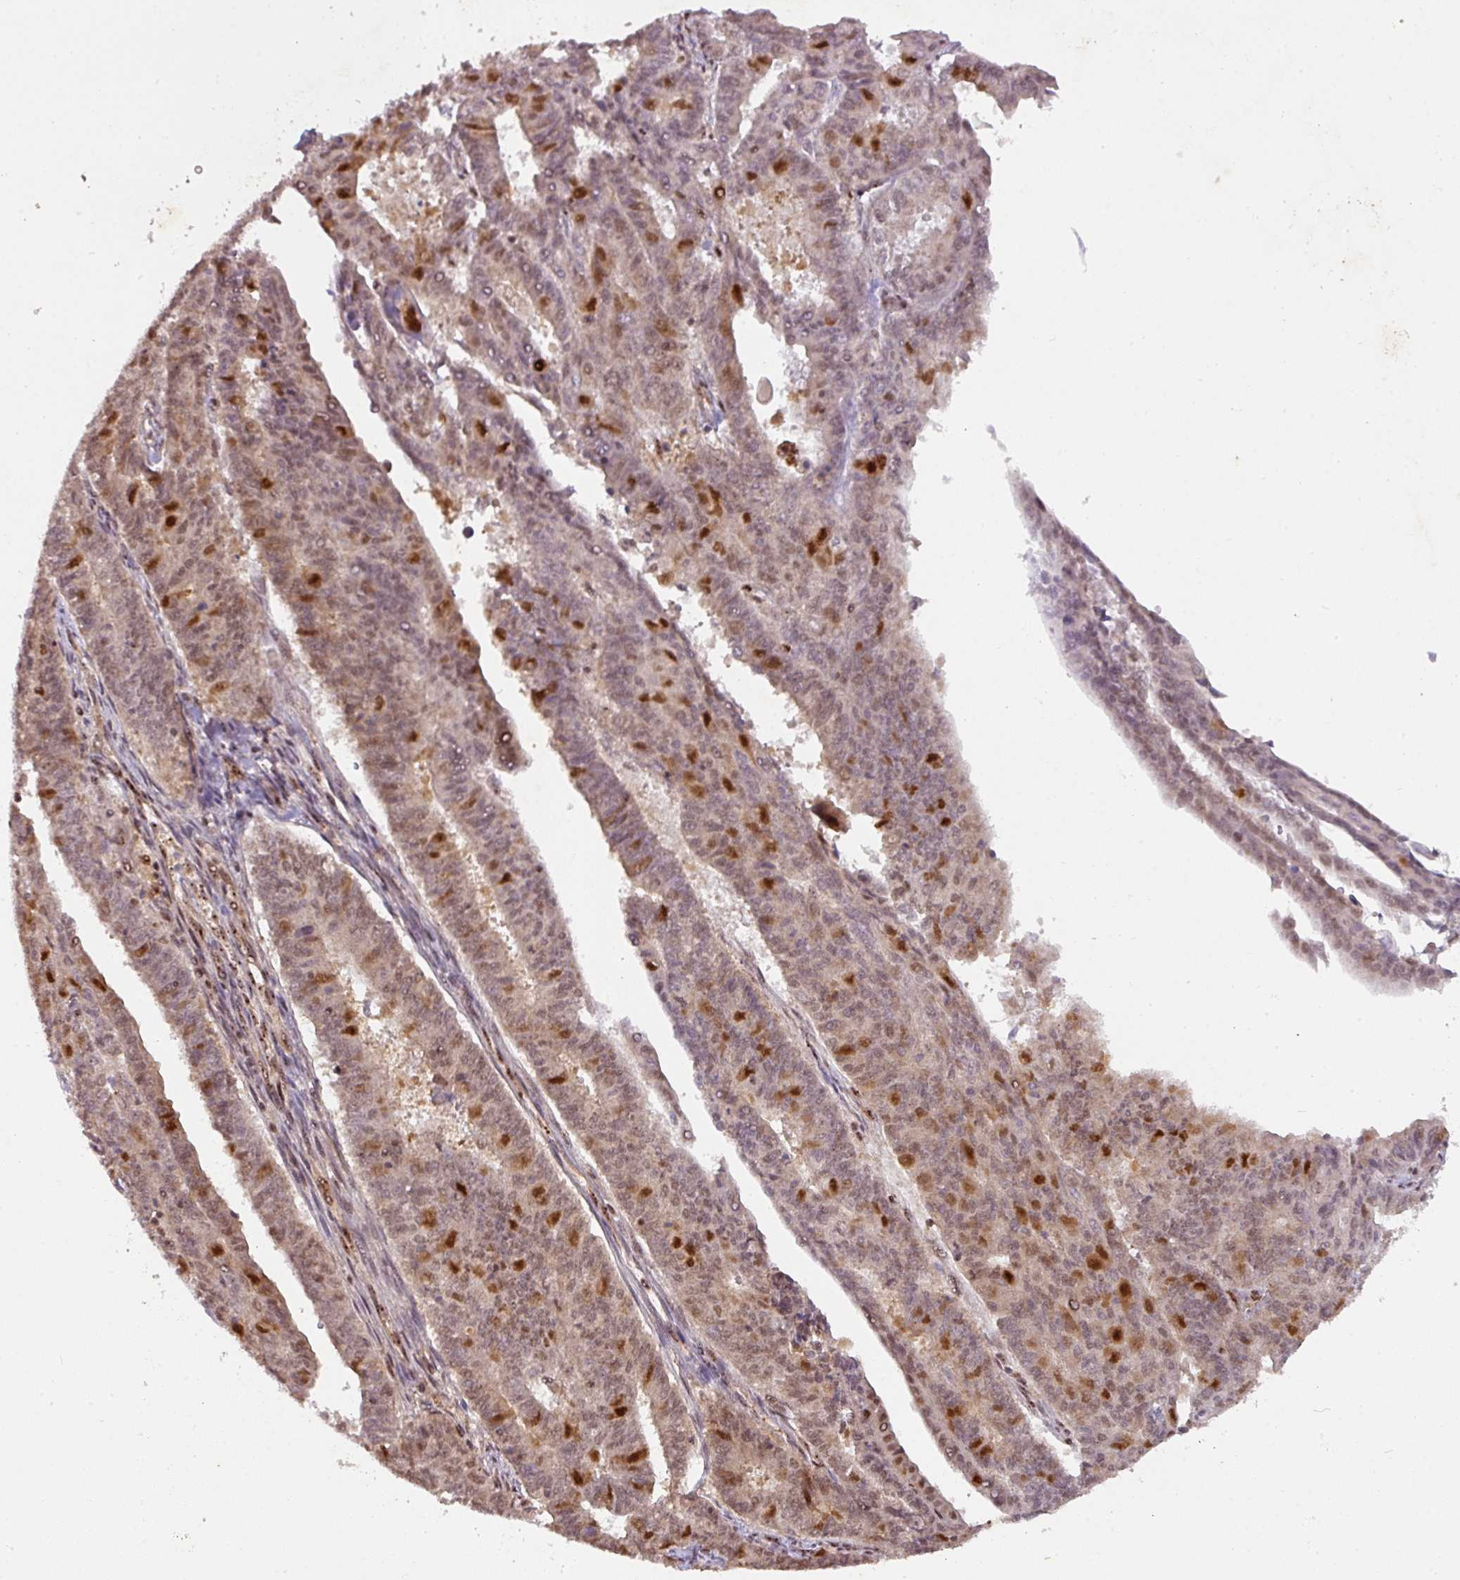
{"staining": {"intensity": "strong", "quantity": "25%-75%", "location": "cytoplasmic/membranous,nuclear"}, "tissue": "endometrial cancer", "cell_type": "Tumor cells", "image_type": "cancer", "snomed": [{"axis": "morphology", "description": "Adenocarcinoma, NOS"}, {"axis": "topography", "description": "Endometrium"}], "caption": "A histopathology image showing strong cytoplasmic/membranous and nuclear positivity in approximately 25%-75% of tumor cells in adenocarcinoma (endometrial), as visualized by brown immunohistochemical staining.", "gene": "RANBP9", "patient": {"sex": "female", "age": 59}}